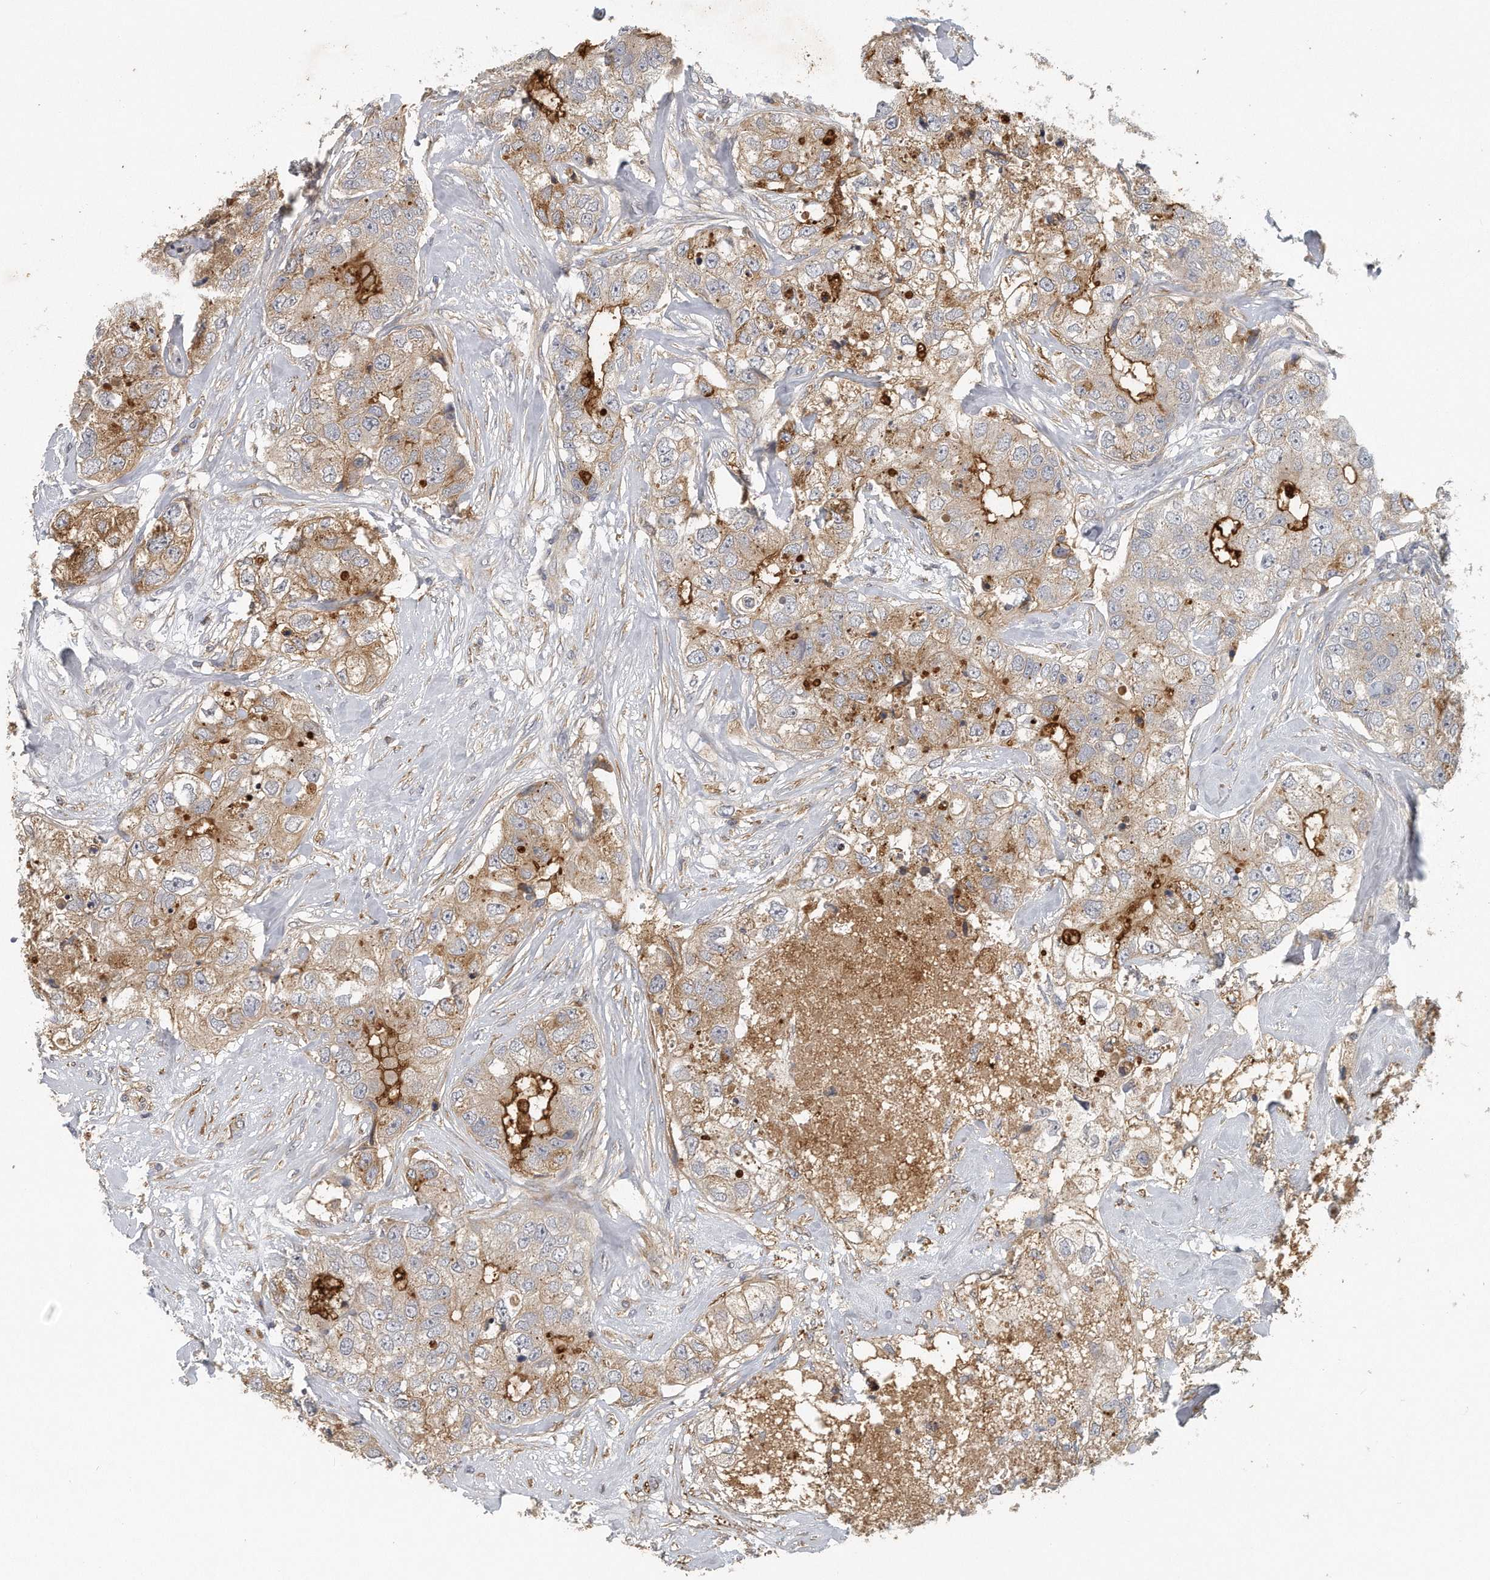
{"staining": {"intensity": "moderate", "quantity": "25%-75%", "location": "cytoplasmic/membranous"}, "tissue": "breast cancer", "cell_type": "Tumor cells", "image_type": "cancer", "snomed": [{"axis": "morphology", "description": "Duct carcinoma"}, {"axis": "topography", "description": "Breast"}], "caption": "Breast cancer tissue demonstrates moderate cytoplasmic/membranous positivity in about 25%-75% of tumor cells, visualized by immunohistochemistry. Nuclei are stained in blue.", "gene": "TRAPPC14", "patient": {"sex": "female", "age": 62}}